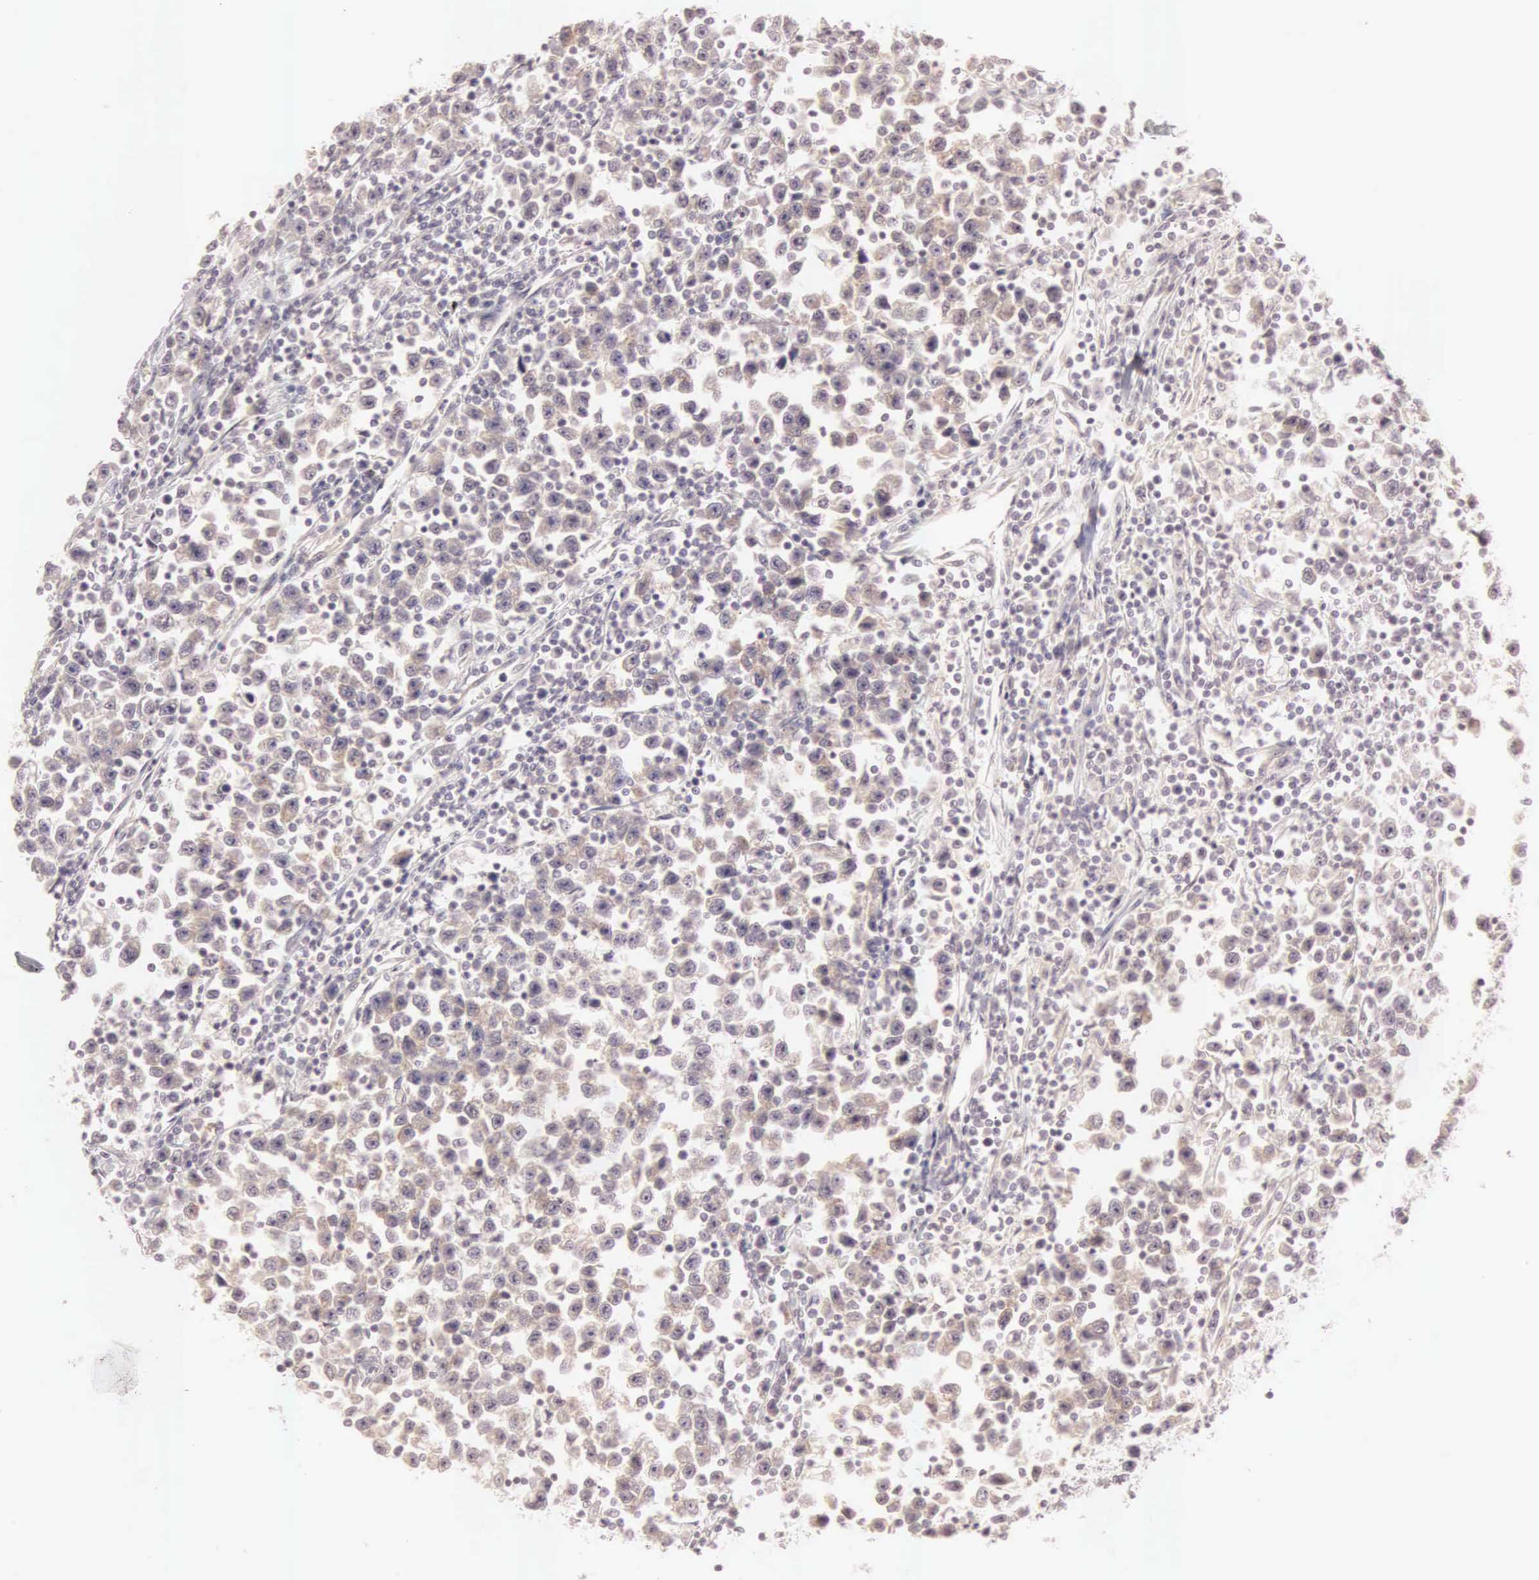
{"staining": {"intensity": "weak", "quantity": ">75%", "location": "cytoplasmic/membranous"}, "tissue": "testis cancer", "cell_type": "Tumor cells", "image_type": "cancer", "snomed": [{"axis": "morphology", "description": "Seminoma, NOS"}, {"axis": "topography", "description": "Testis"}], "caption": "This image reveals immunohistochemistry staining of testis seminoma, with low weak cytoplasmic/membranous expression in about >75% of tumor cells.", "gene": "CEP170B", "patient": {"sex": "male", "age": 43}}